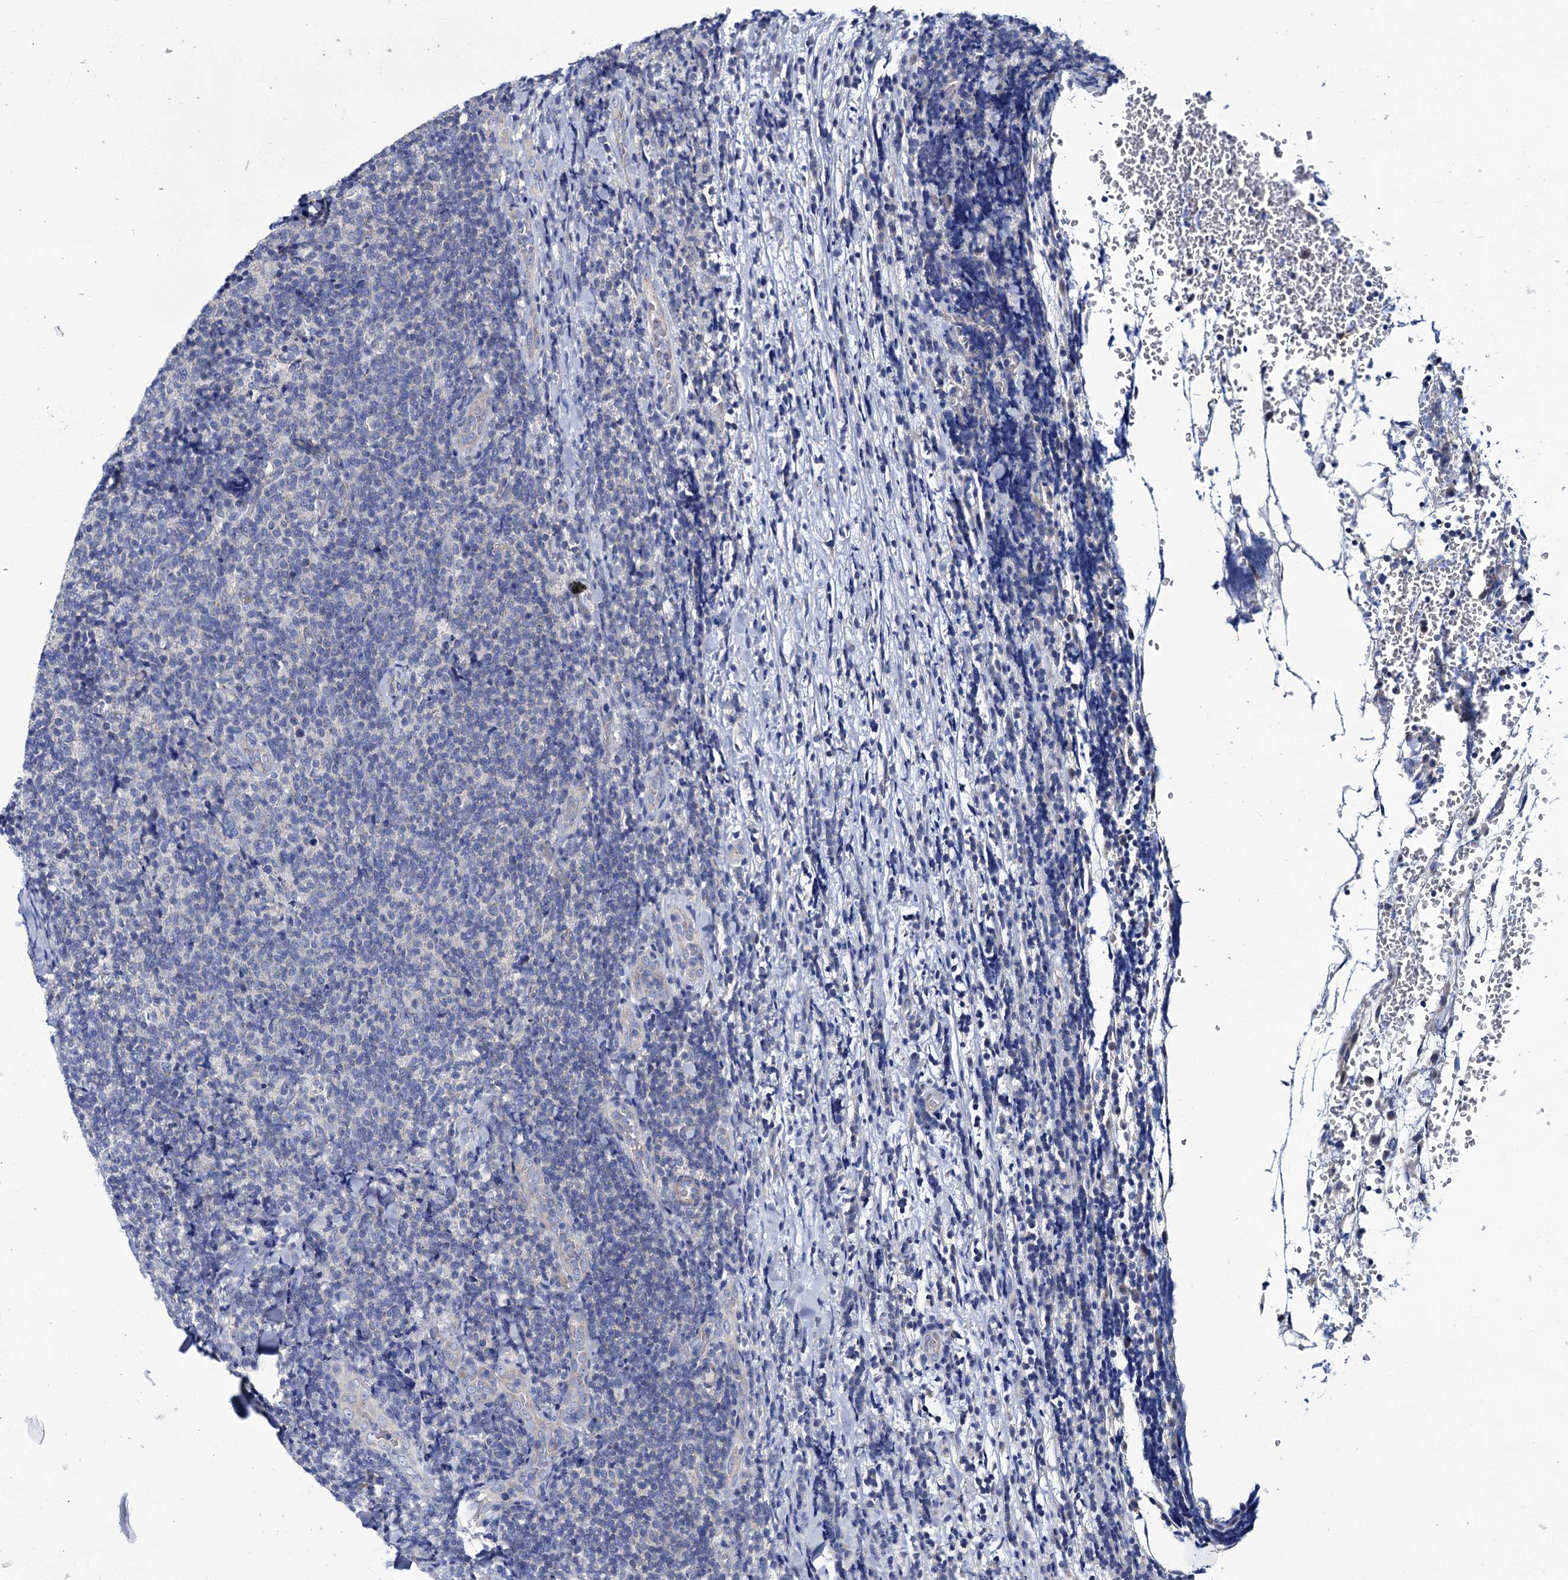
{"staining": {"intensity": "negative", "quantity": "none", "location": "none"}, "tissue": "lymphoma", "cell_type": "Tumor cells", "image_type": "cancer", "snomed": [{"axis": "morphology", "description": "Malignant lymphoma, non-Hodgkin's type, Low grade"}, {"axis": "topography", "description": "Lymph node"}], "caption": "Micrograph shows no significant protein positivity in tumor cells of malignant lymphoma, non-Hodgkin's type (low-grade).", "gene": "CEP295", "patient": {"sex": "male", "age": 66}}